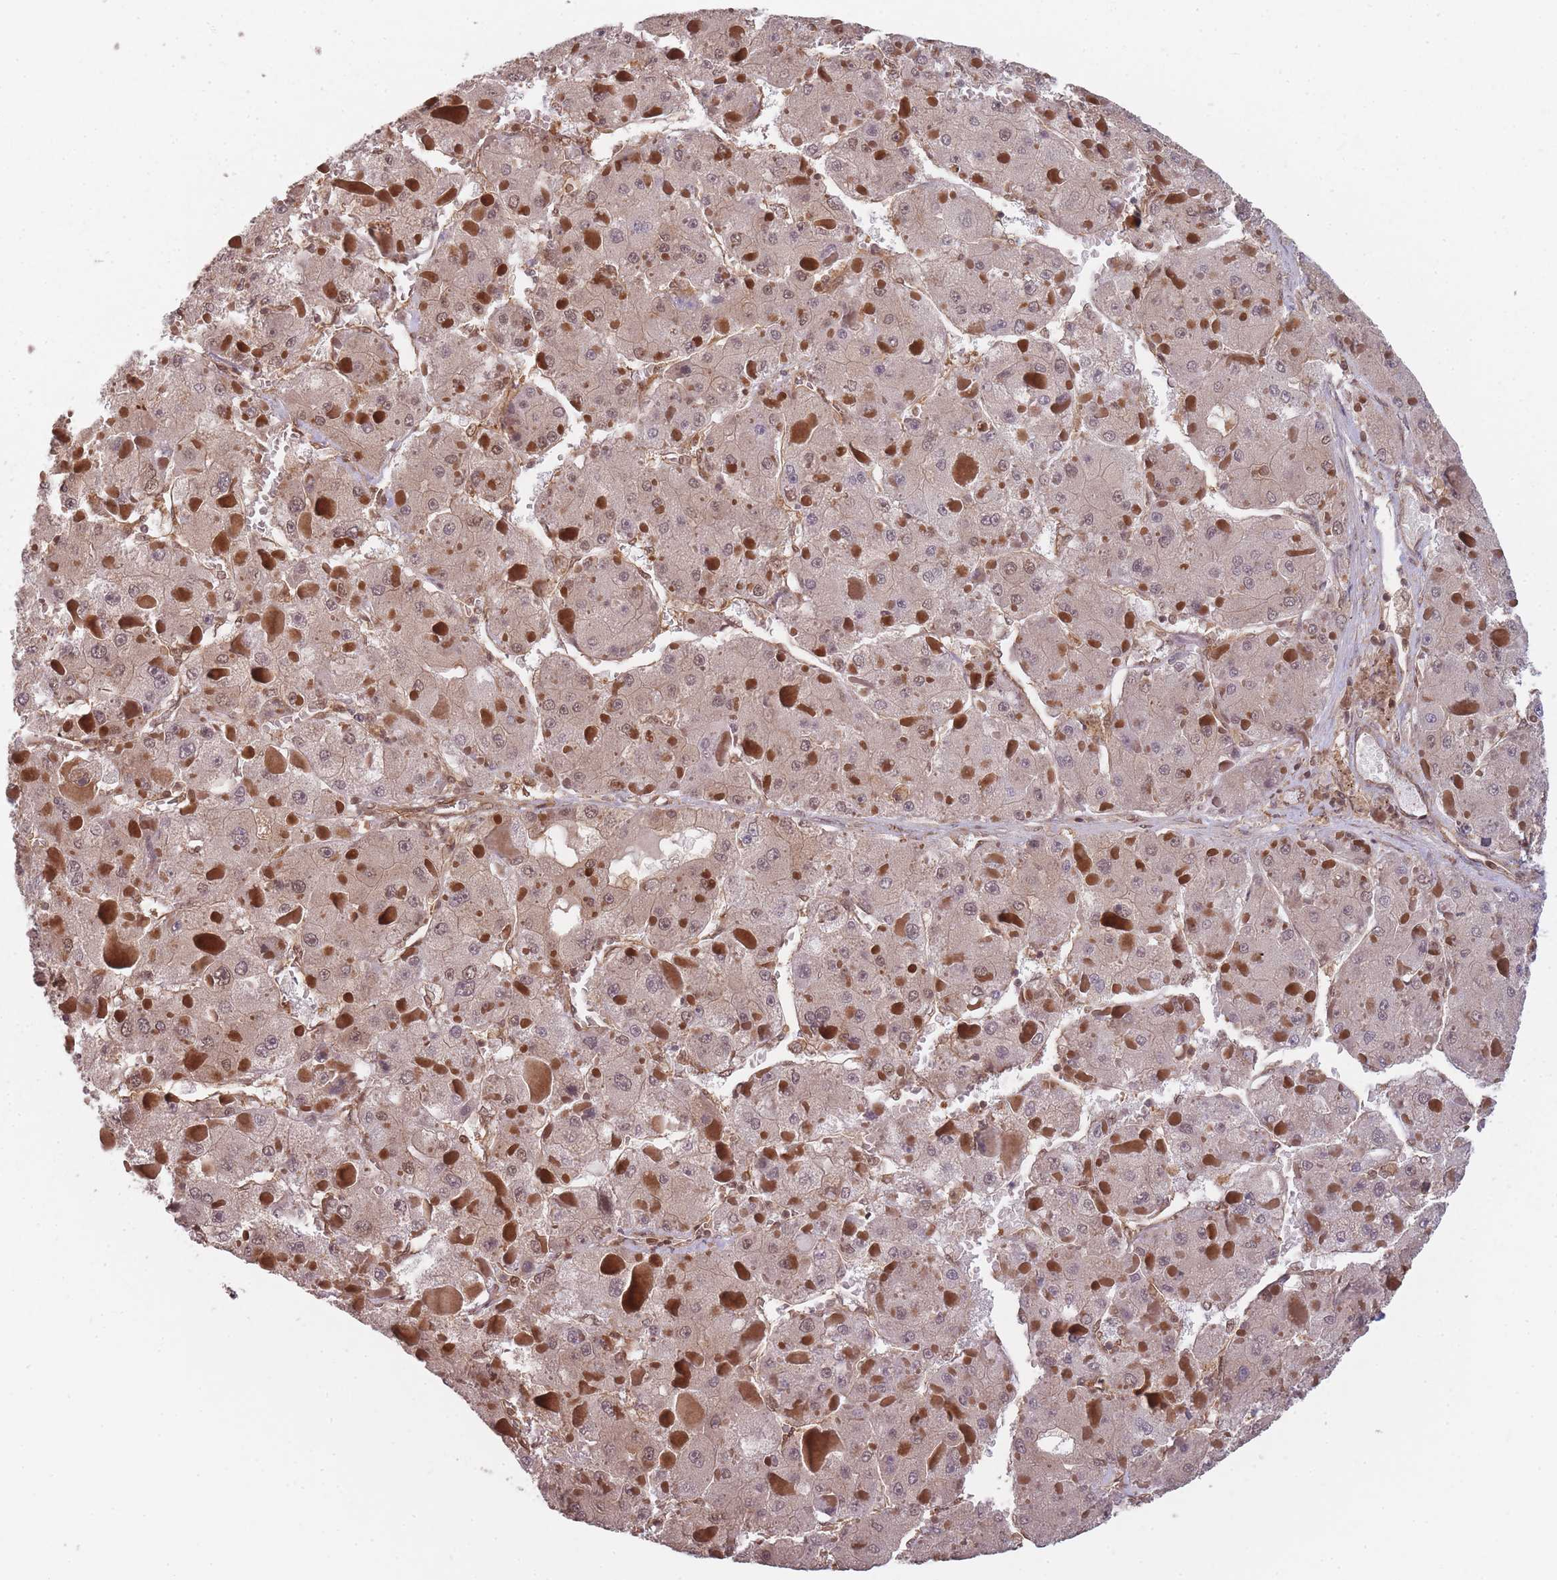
{"staining": {"intensity": "weak", "quantity": ">75%", "location": "cytoplasmic/membranous,nuclear"}, "tissue": "liver cancer", "cell_type": "Tumor cells", "image_type": "cancer", "snomed": [{"axis": "morphology", "description": "Carcinoma, Hepatocellular, NOS"}, {"axis": "topography", "description": "Liver"}], "caption": "A high-resolution micrograph shows IHC staining of liver cancer (hepatocellular carcinoma), which demonstrates weak cytoplasmic/membranous and nuclear staining in approximately >75% of tumor cells. The protein of interest is shown in brown color, while the nuclei are stained blue.", "gene": "PPP6R3", "patient": {"sex": "female", "age": 73}}